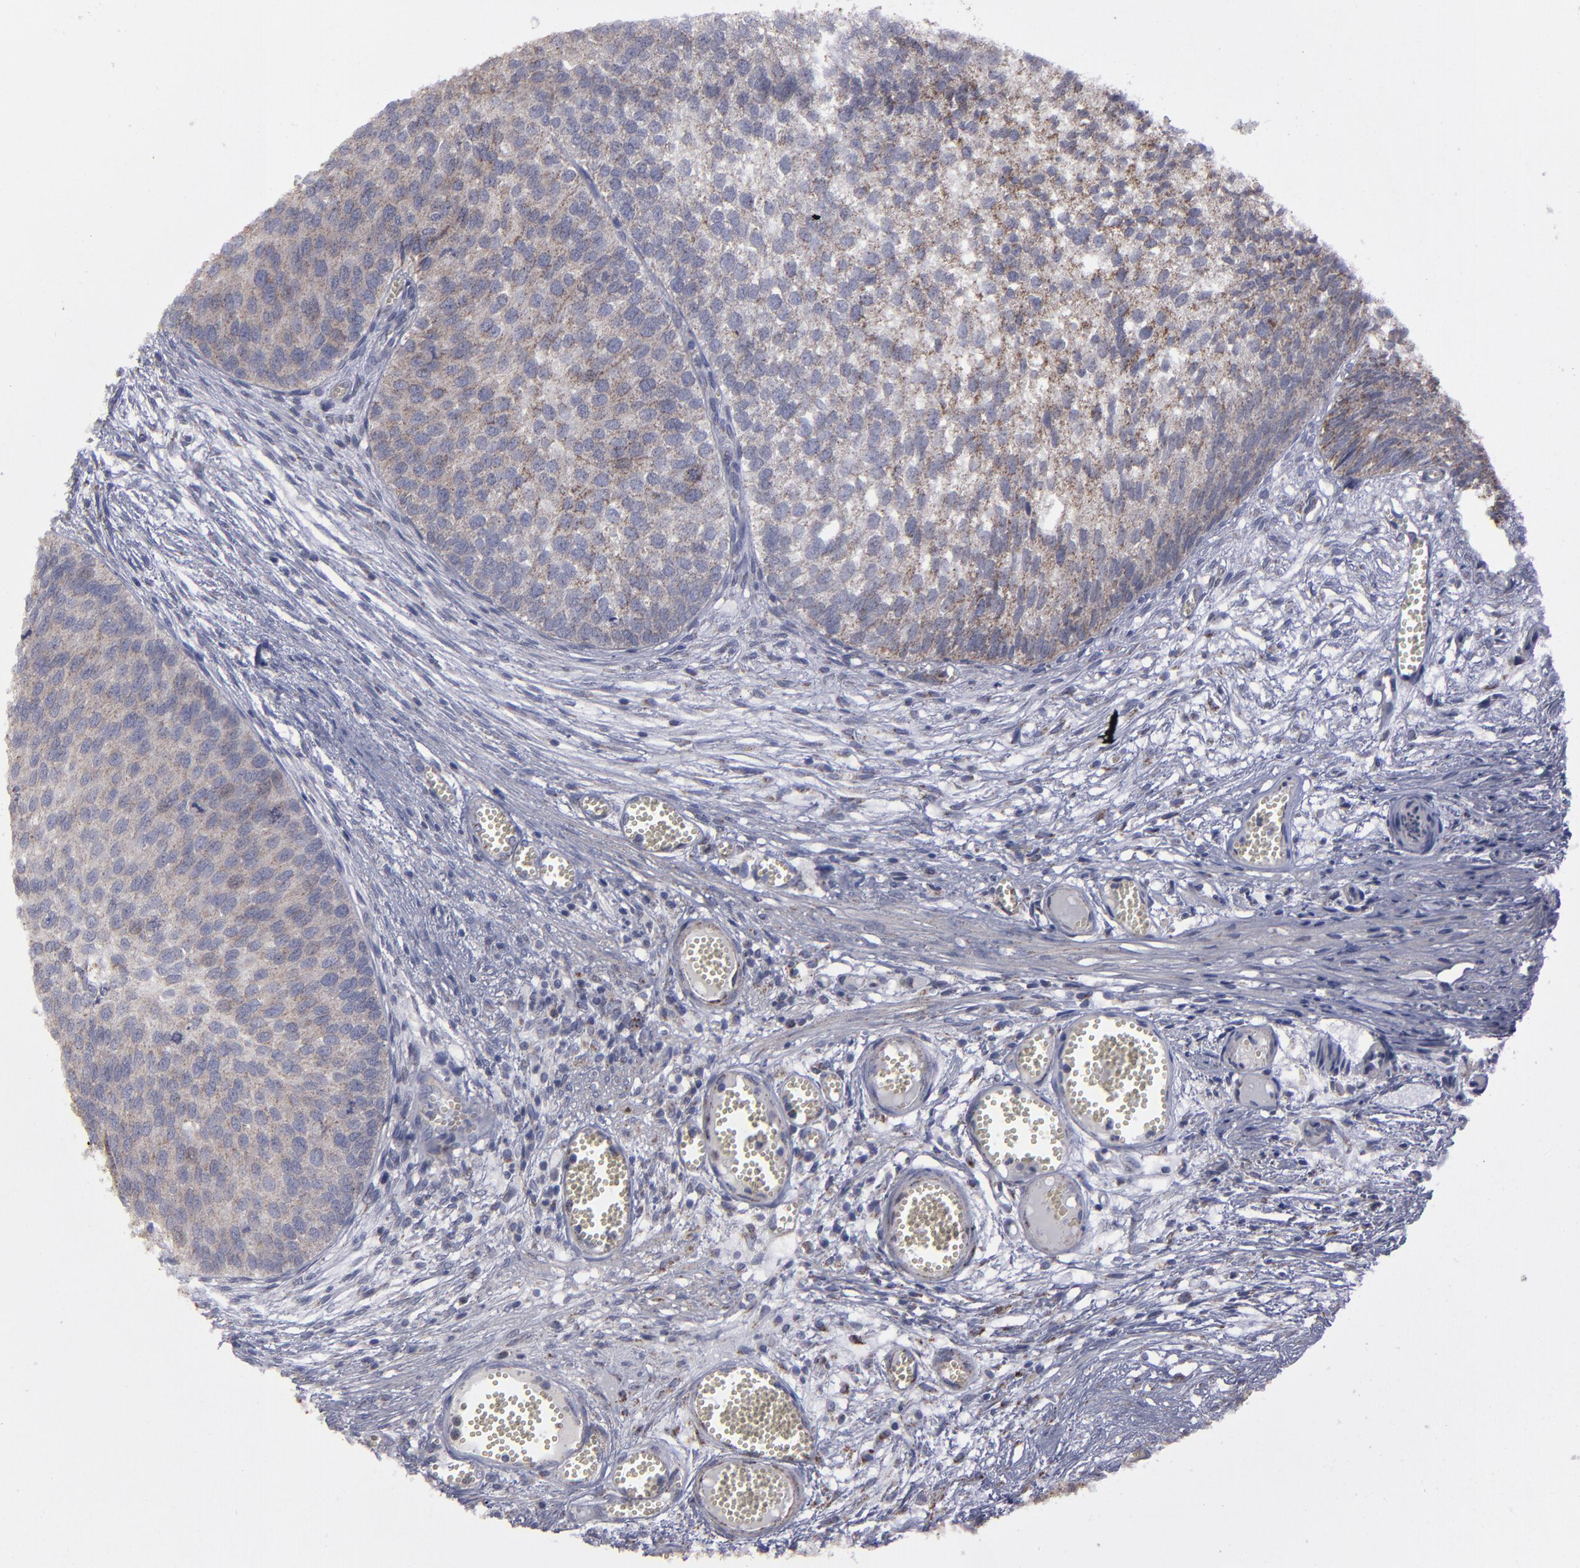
{"staining": {"intensity": "moderate", "quantity": "25%-75%", "location": "cytoplasmic/membranous"}, "tissue": "urothelial cancer", "cell_type": "Tumor cells", "image_type": "cancer", "snomed": [{"axis": "morphology", "description": "Urothelial carcinoma, Low grade"}, {"axis": "topography", "description": "Urinary bladder"}], "caption": "Urothelial carcinoma (low-grade) stained for a protein exhibits moderate cytoplasmic/membranous positivity in tumor cells. (Brightfield microscopy of DAB IHC at high magnification).", "gene": "MYOM2", "patient": {"sex": "male", "age": 84}}